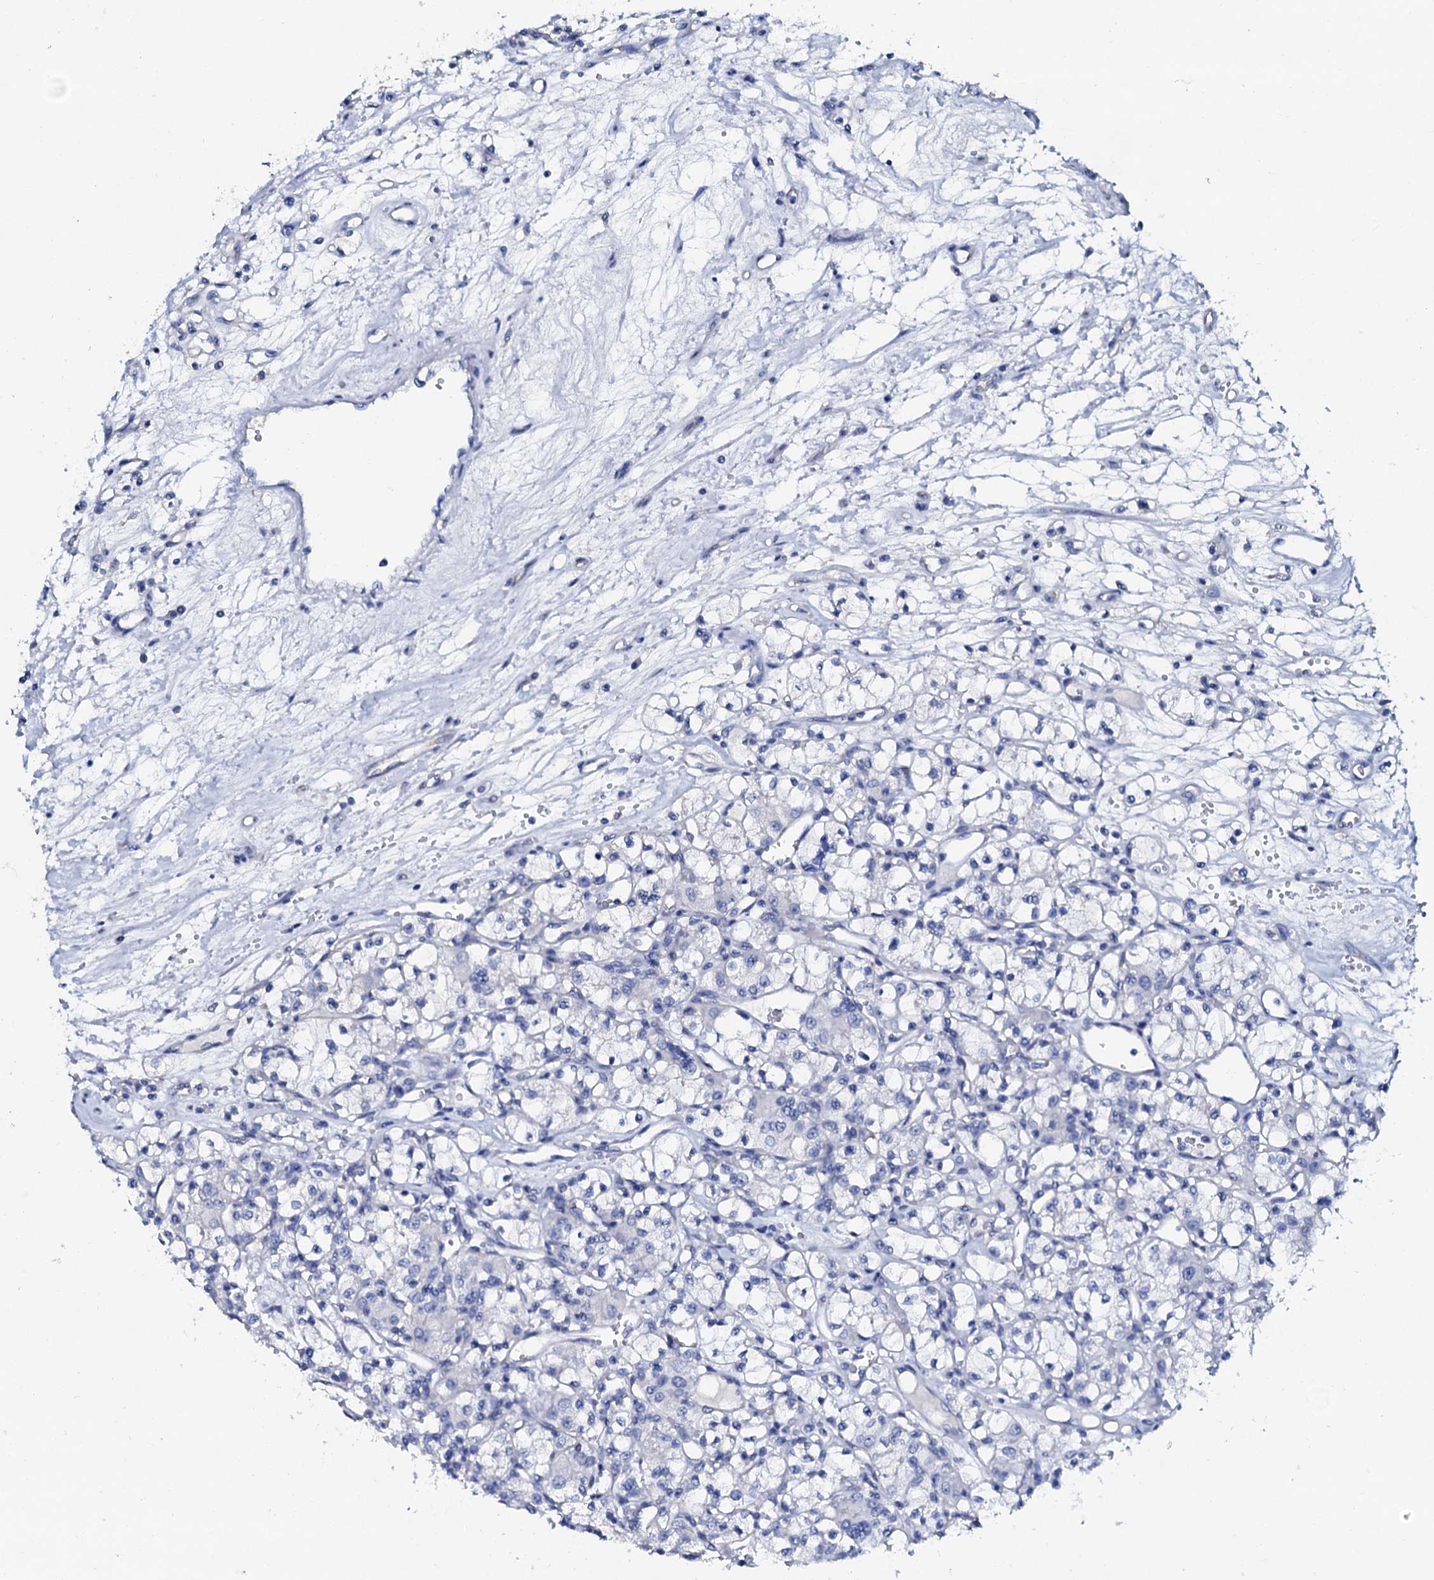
{"staining": {"intensity": "negative", "quantity": "none", "location": "none"}, "tissue": "renal cancer", "cell_type": "Tumor cells", "image_type": "cancer", "snomed": [{"axis": "morphology", "description": "Adenocarcinoma, NOS"}, {"axis": "topography", "description": "Kidney"}], "caption": "Renal cancer (adenocarcinoma) stained for a protein using immunohistochemistry (IHC) reveals no staining tumor cells.", "gene": "AMER2", "patient": {"sex": "female", "age": 59}}